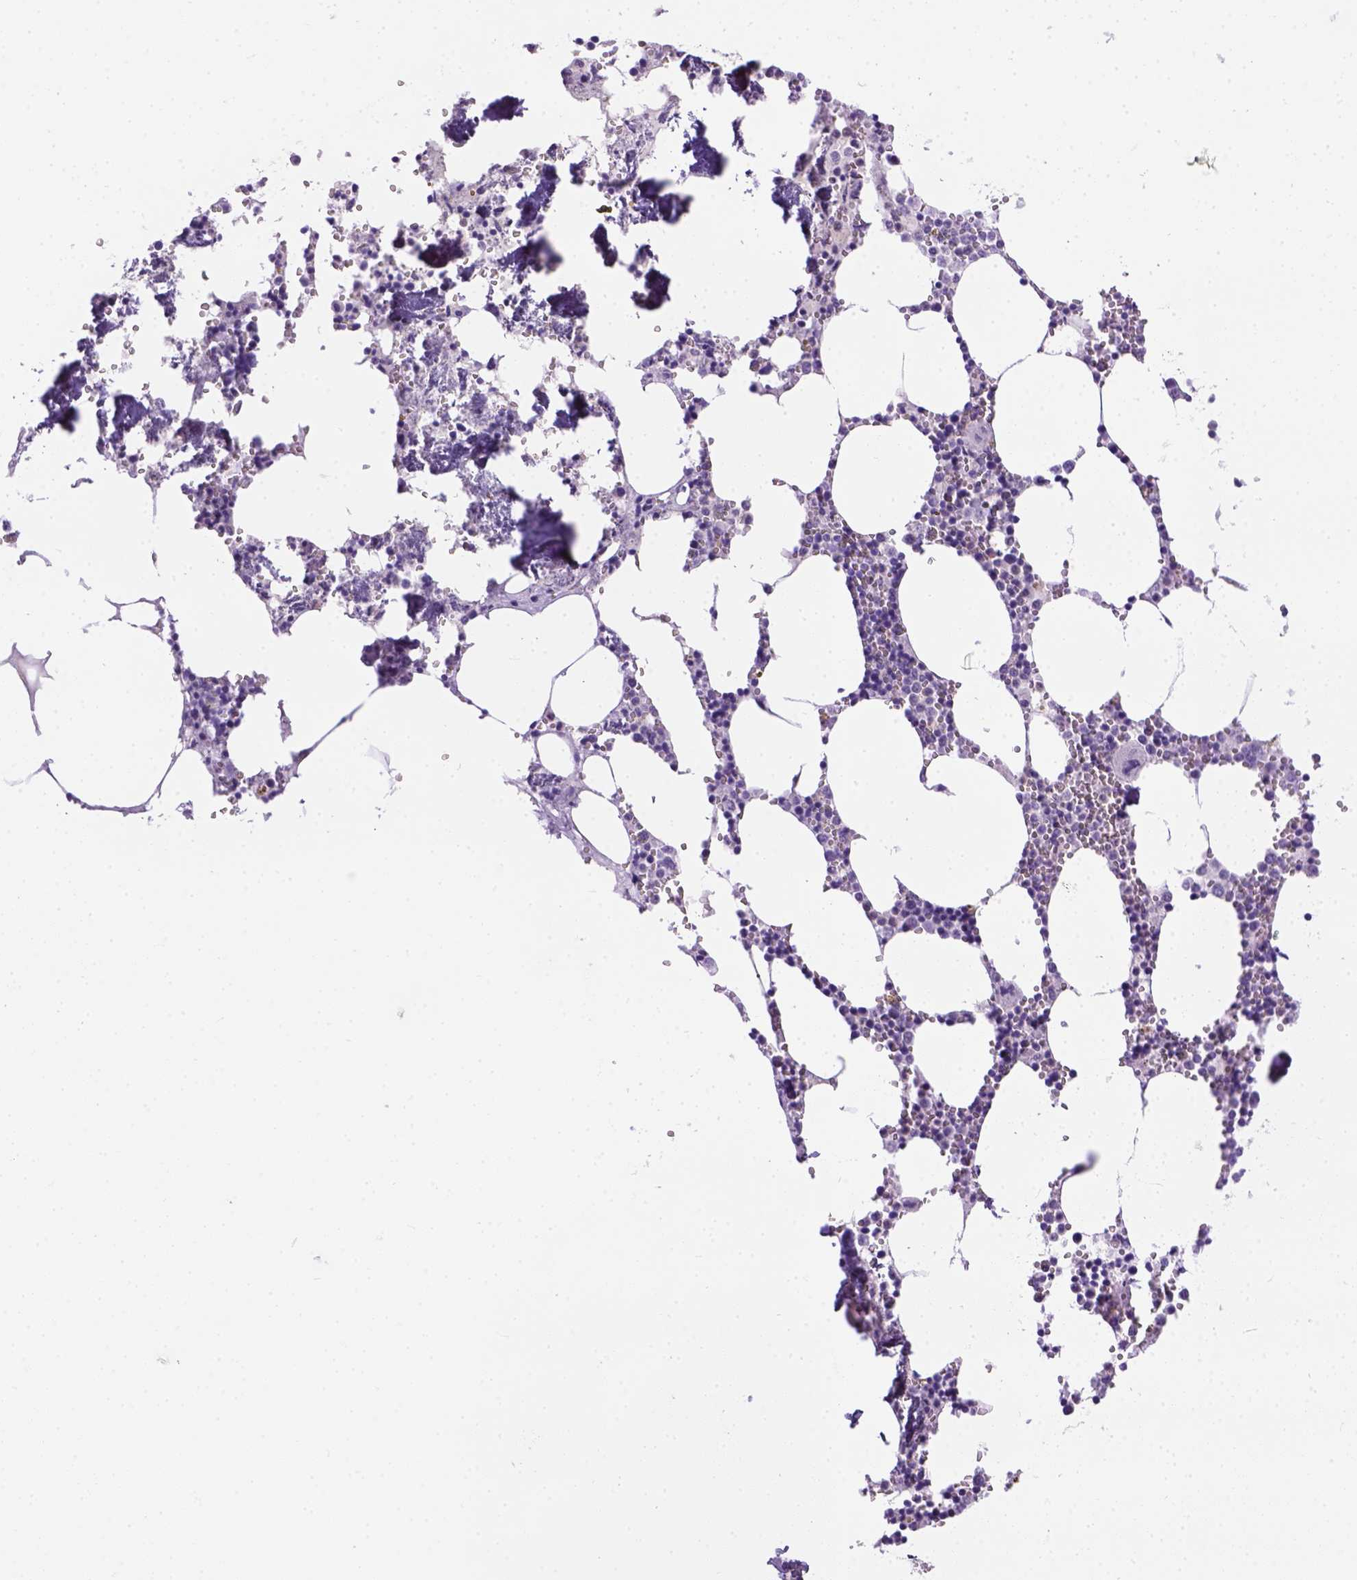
{"staining": {"intensity": "negative", "quantity": "none", "location": "none"}, "tissue": "bone marrow", "cell_type": "Hematopoietic cells", "image_type": "normal", "snomed": [{"axis": "morphology", "description": "Normal tissue, NOS"}, {"axis": "topography", "description": "Bone marrow"}], "caption": "High power microscopy micrograph of an immunohistochemistry image of normal bone marrow, revealing no significant expression in hematopoietic cells. Nuclei are stained in blue.", "gene": "TMEM38A", "patient": {"sex": "male", "age": 54}}